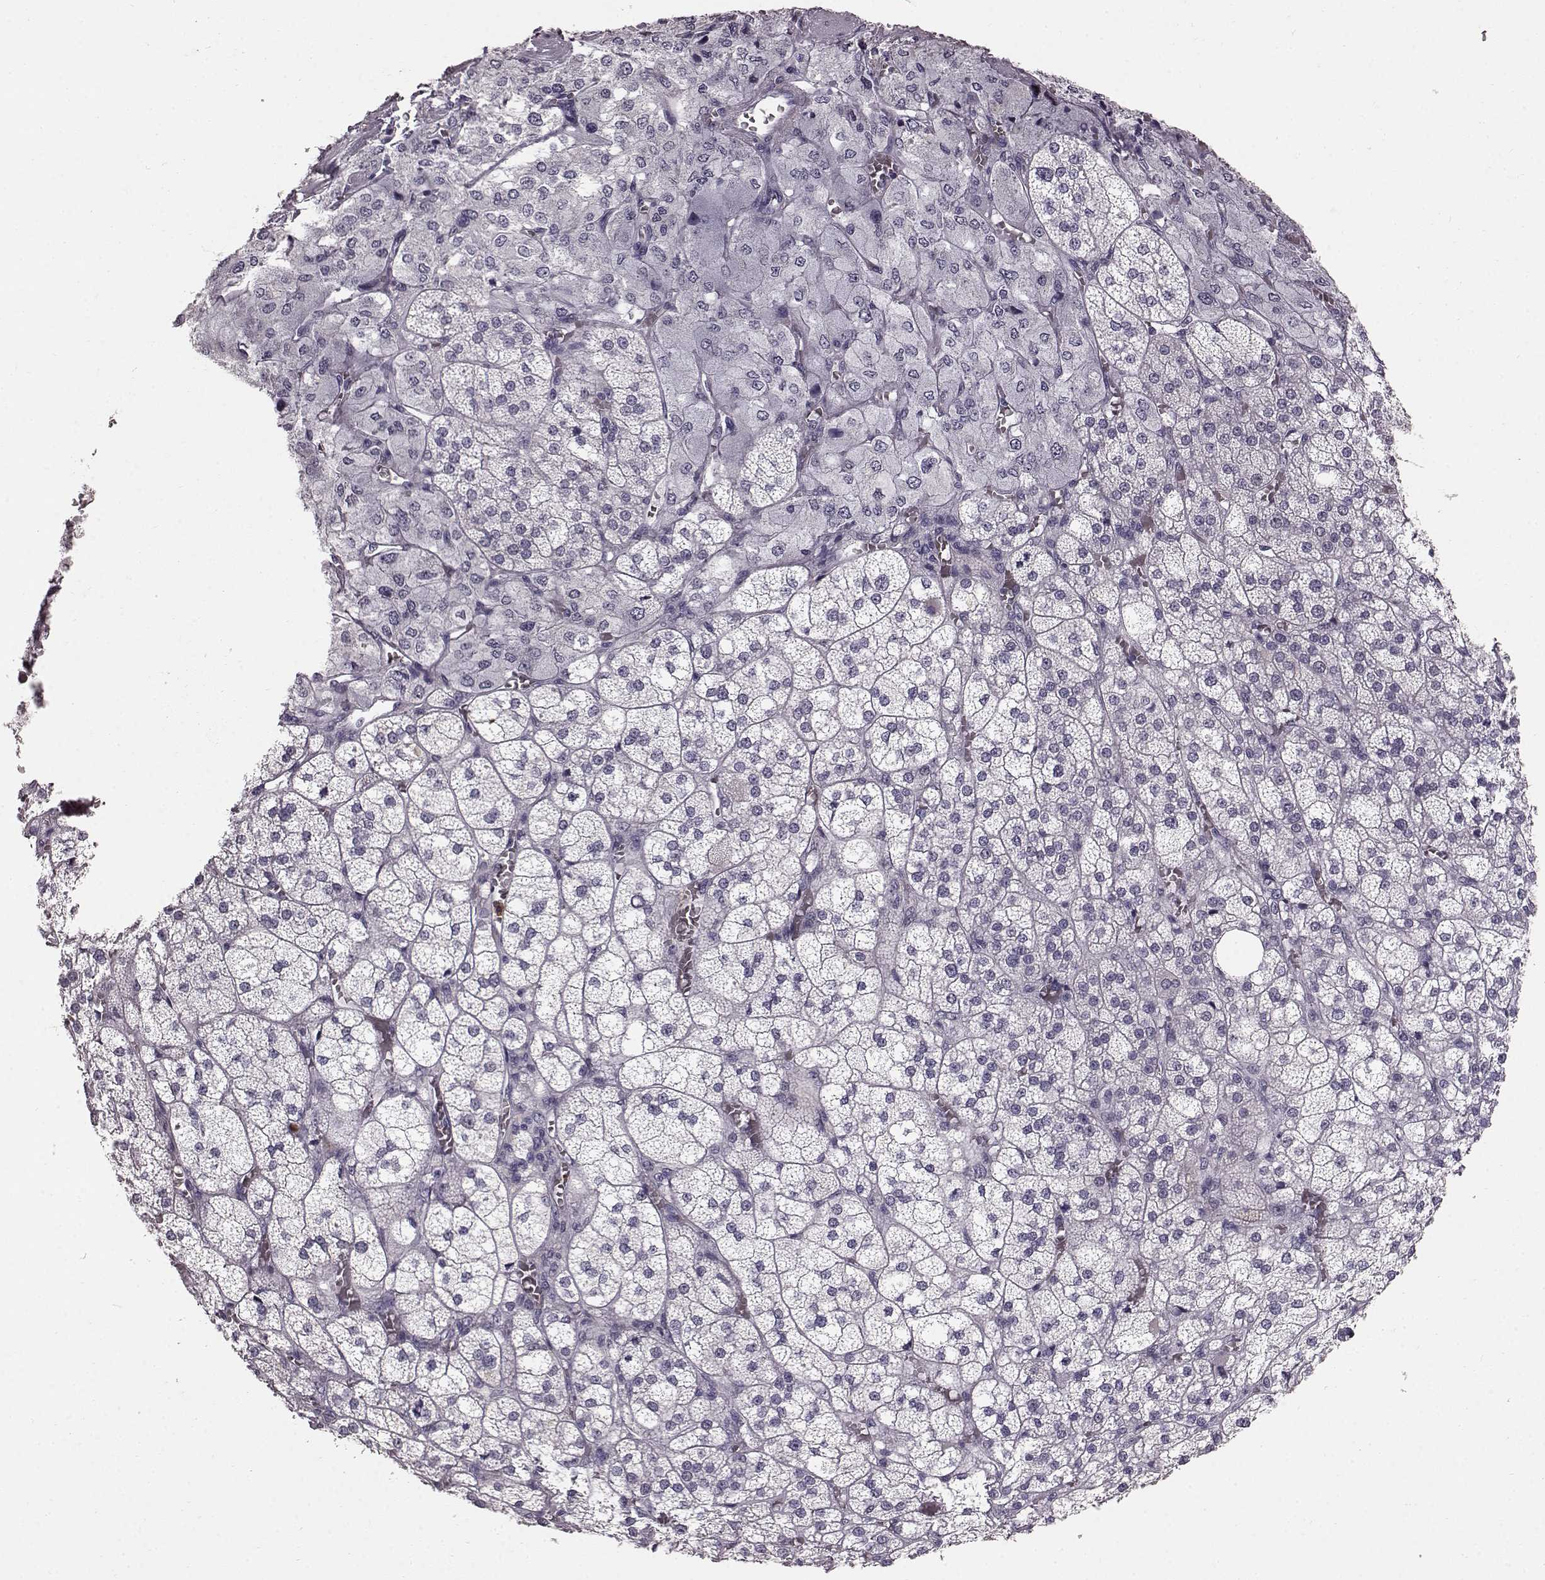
{"staining": {"intensity": "negative", "quantity": "none", "location": "none"}, "tissue": "adrenal gland", "cell_type": "Glandular cells", "image_type": "normal", "snomed": [{"axis": "morphology", "description": "Normal tissue, NOS"}, {"axis": "topography", "description": "Adrenal gland"}], "caption": "The histopathology image displays no significant expression in glandular cells of adrenal gland. Brightfield microscopy of immunohistochemistry (IHC) stained with DAB (3,3'-diaminobenzidine) (brown) and hematoxylin (blue), captured at high magnification.", "gene": "FUT4", "patient": {"sex": "female", "age": 60}}